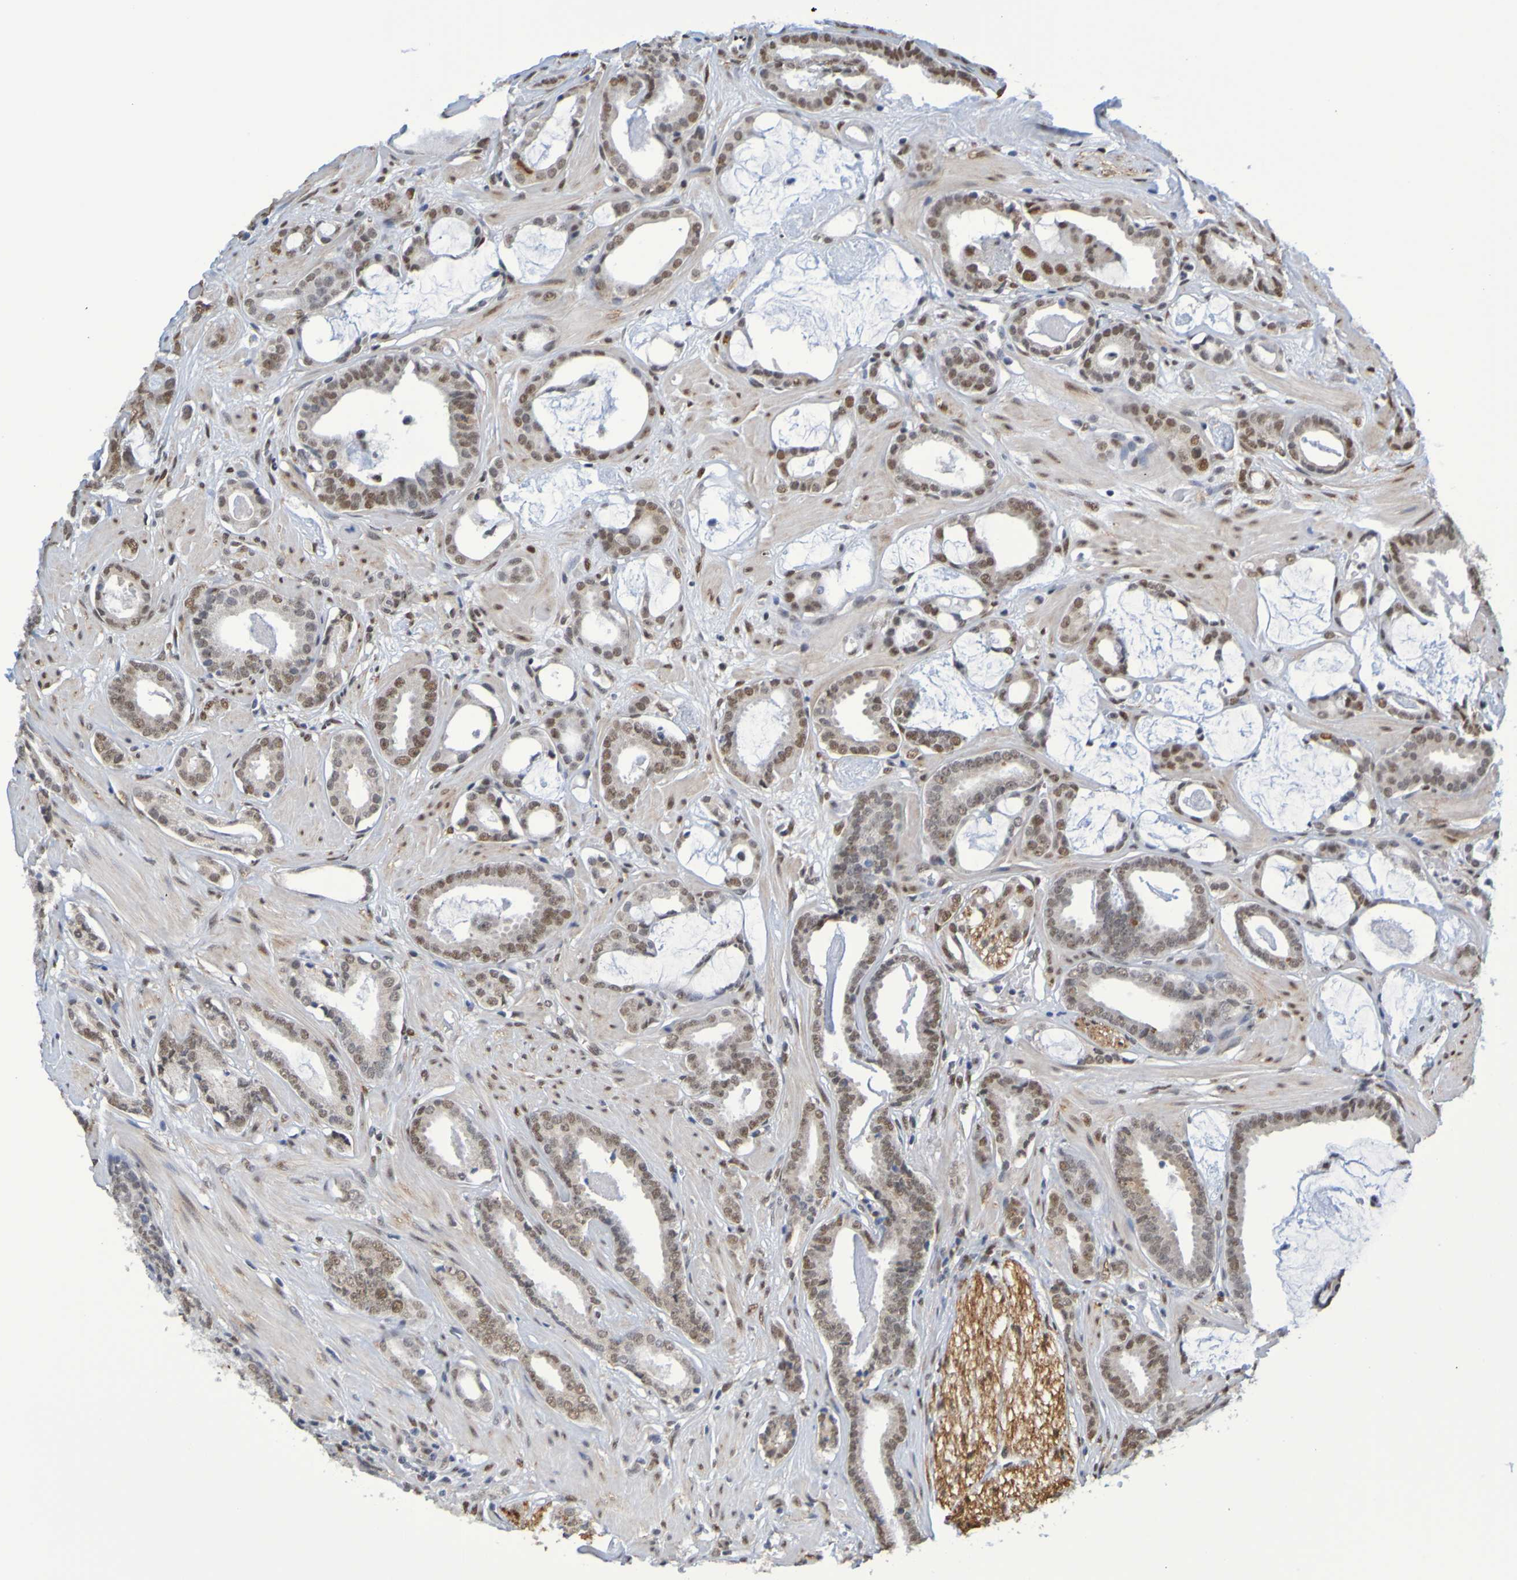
{"staining": {"intensity": "moderate", "quantity": ">75%", "location": "nuclear"}, "tissue": "prostate cancer", "cell_type": "Tumor cells", "image_type": "cancer", "snomed": [{"axis": "morphology", "description": "Adenocarcinoma, Low grade"}, {"axis": "topography", "description": "Prostate"}], "caption": "Moderate nuclear positivity is present in approximately >75% of tumor cells in prostate cancer (low-grade adenocarcinoma).", "gene": "HDAC2", "patient": {"sex": "male", "age": 53}}